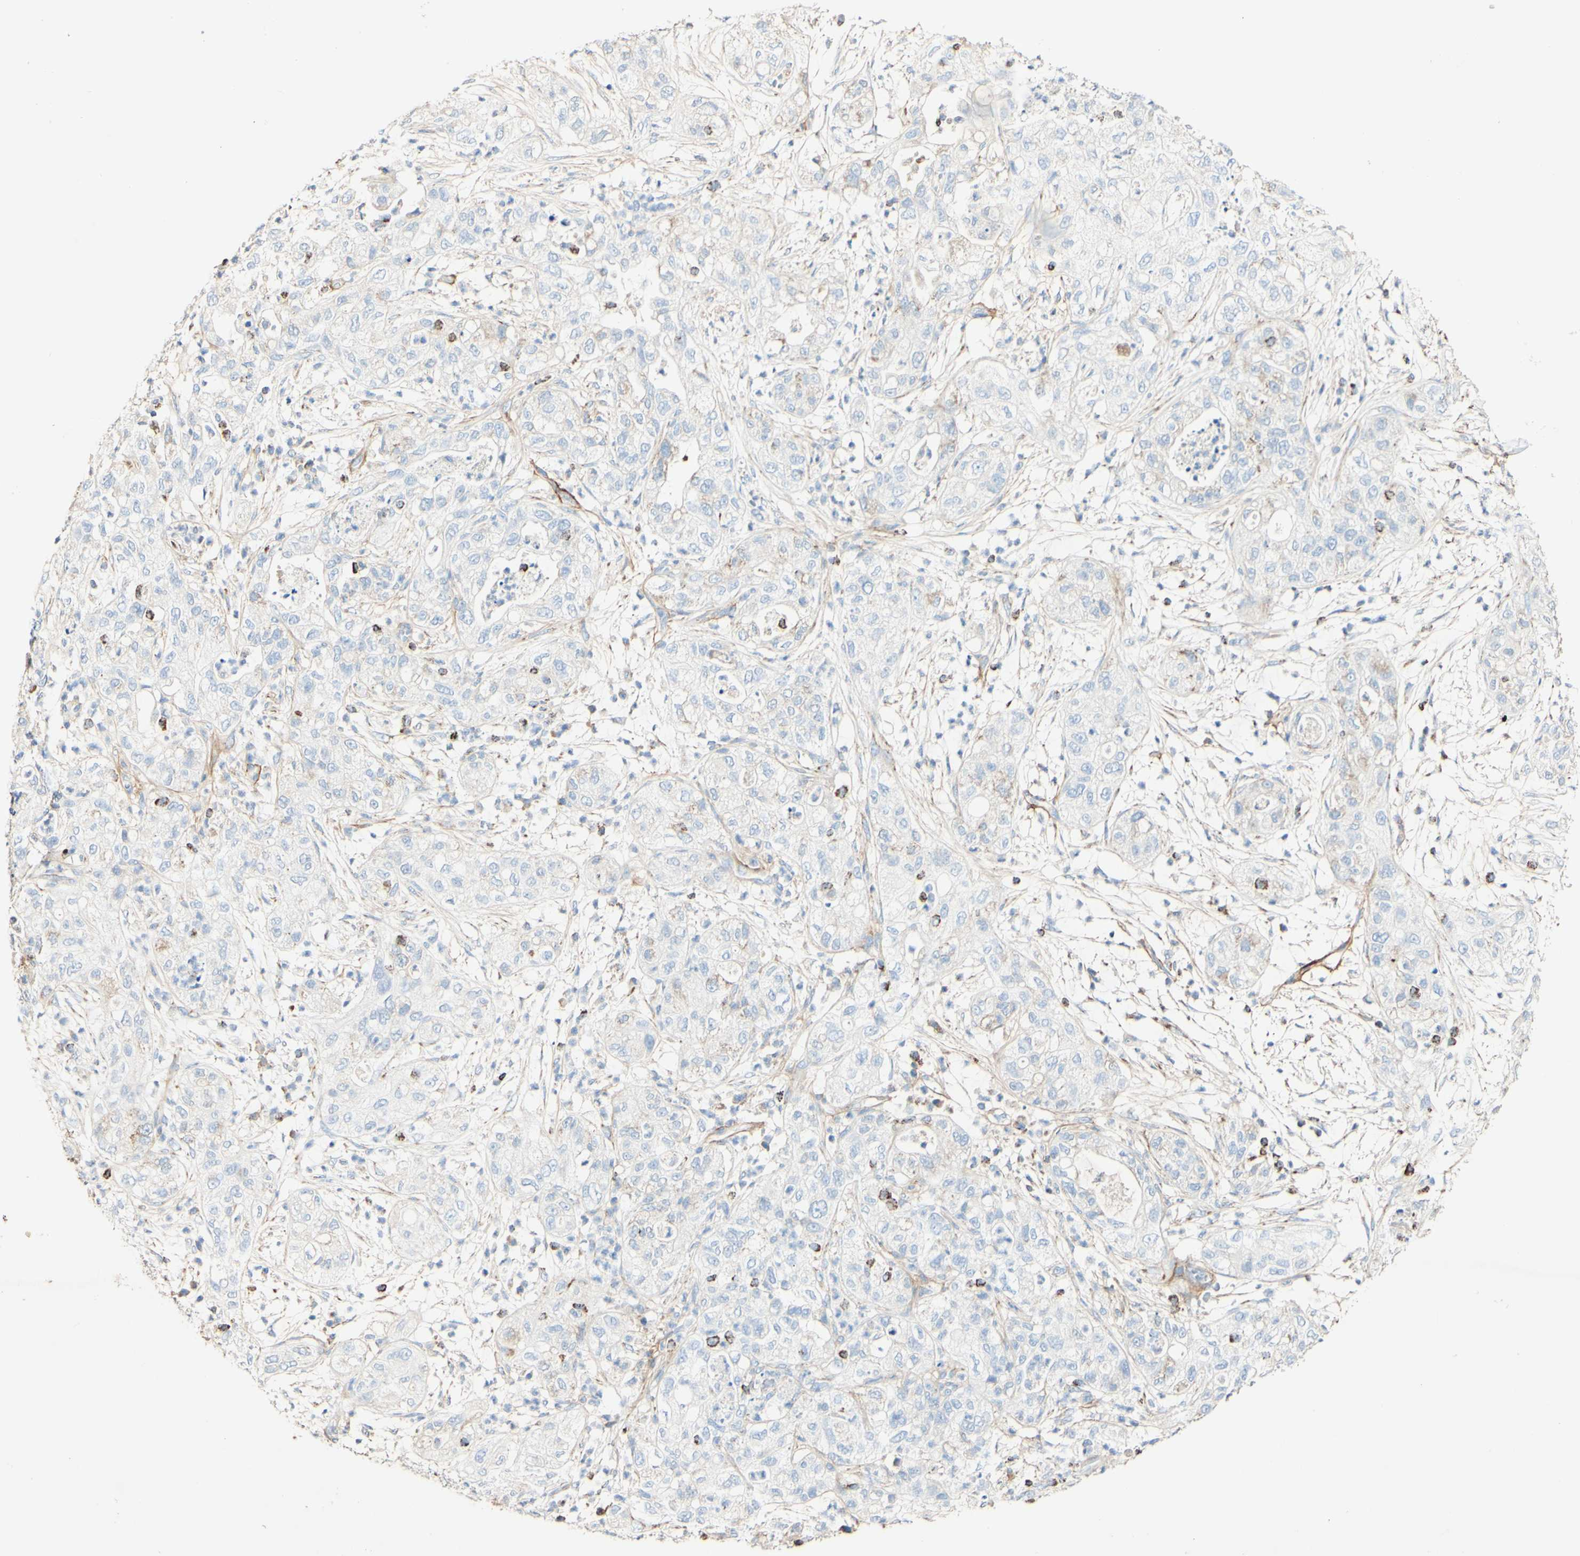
{"staining": {"intensity": "negative", "quantity": "none", "location": "none"}, "tissue": "pancreatic cancer", "cell_type": "Tumor cells", "image_type": "cancer", "snomed": [{"axis": "morphology", "description": "Adenocarcinoma, NOS"}, {"axis": "topography", "description": "Pancreas"}], "caption": "A high-resolution micrograph shows IHC staining of adenocarcinoma (pancreatic), which exhibits no significant staining in tumor cells. Nuclei are stained in blue.", "gene": "OXCT1", "patient": {"sex": "female", "age": 78}}